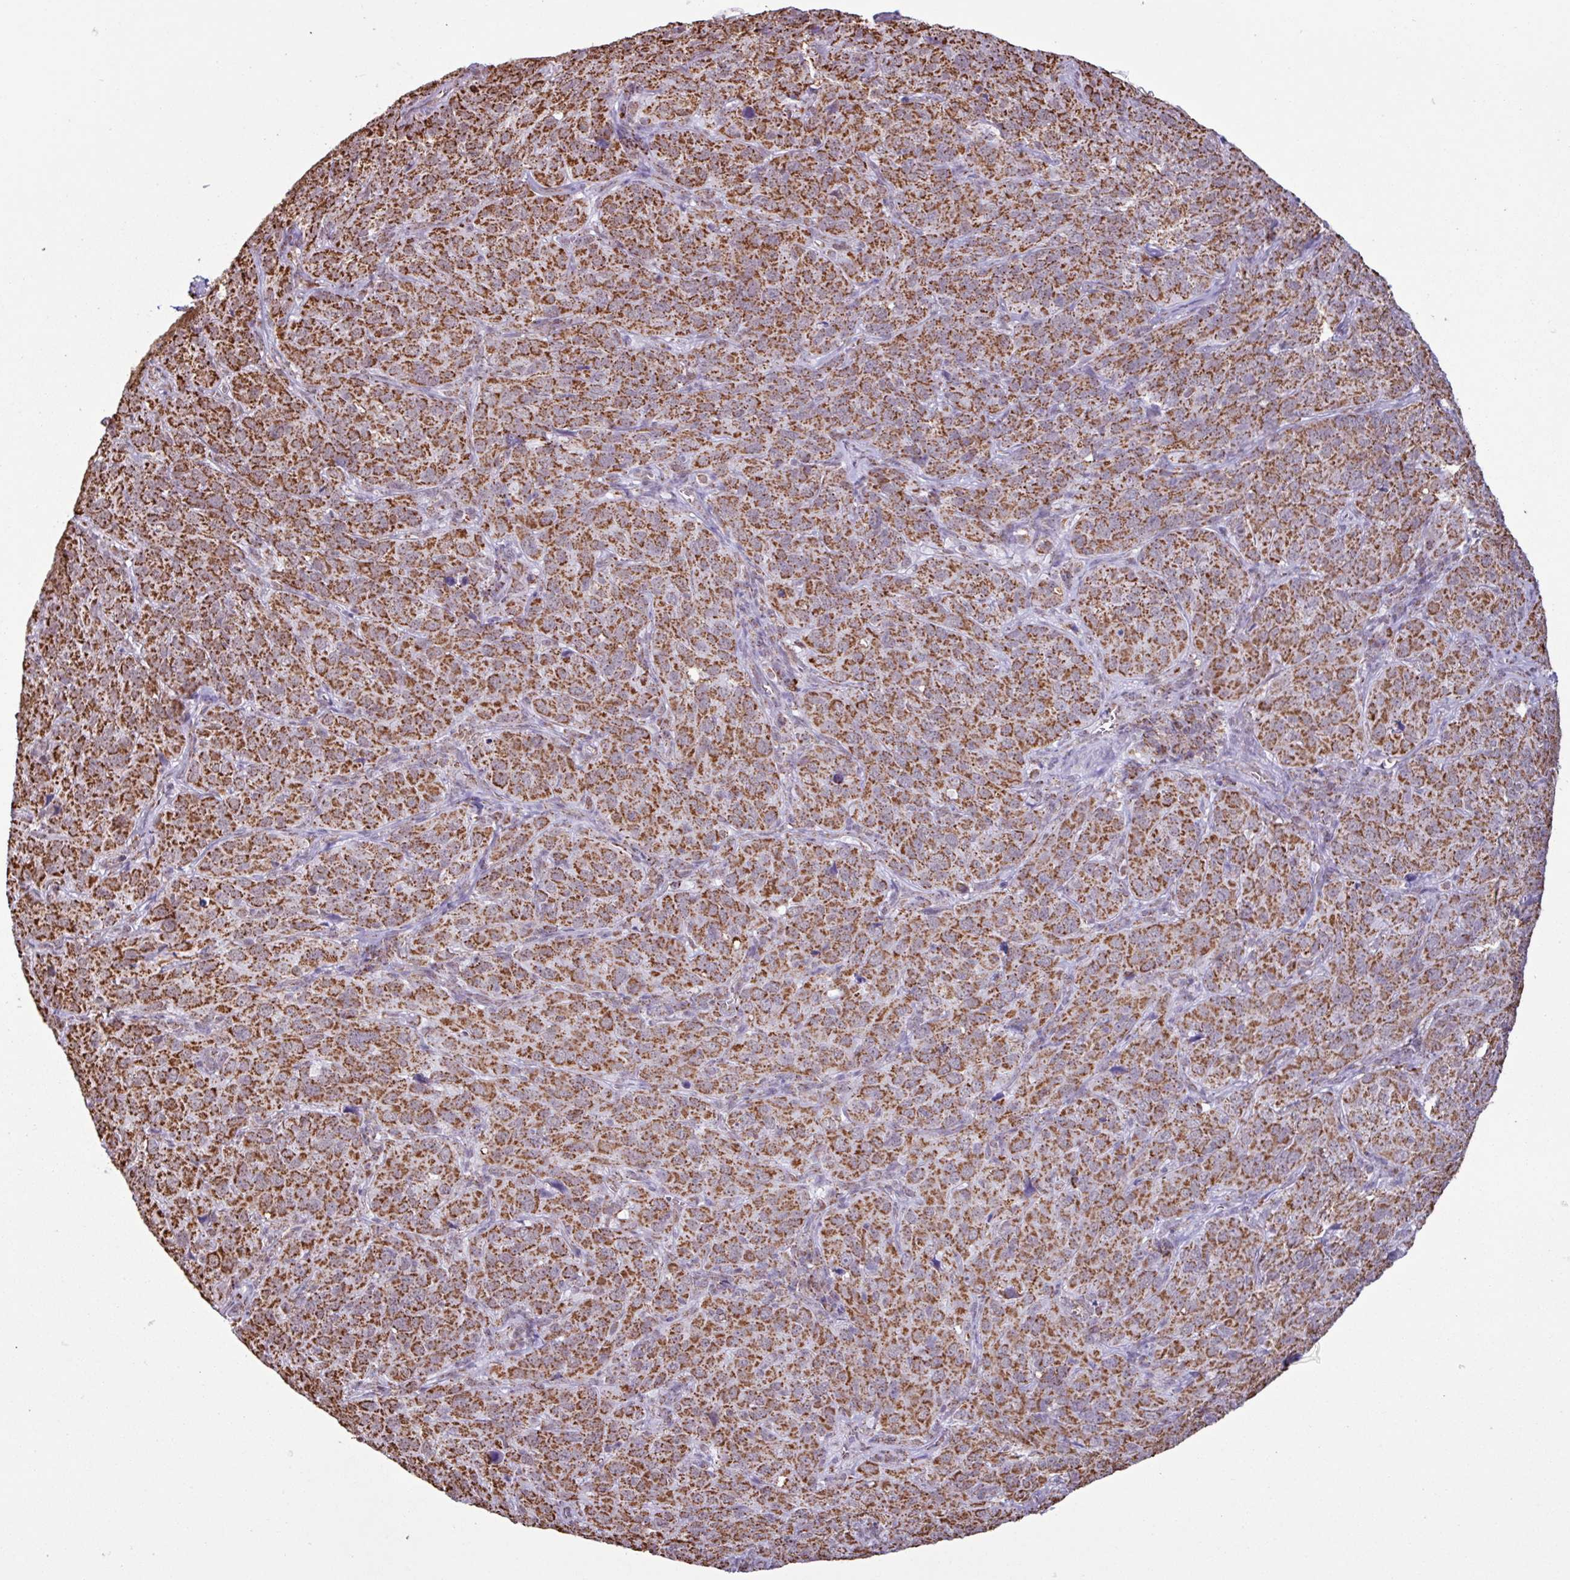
{"staining": {"intensity": "strong", "quantity": ">75%", "location": "cytoplasmic/membranous"}, "tissue": "cervical cancer", "cell_type": "Tumor cells", "image_type": "cancer", "snomed": [{"axis": "morphology", "description": "Normal tissue, NOS"}, {"axis": "morphology", "description": "Squamous cell carcinoma, NOS"}, {"axis": "topography", "description": "Cervix"}], "caption": "Cervical squamous cell carcinoma stained with a protein marker reveals strong staining in tumor cells.", "gene": "ALG8", "patient": {"sex": "female", "age": 51}}